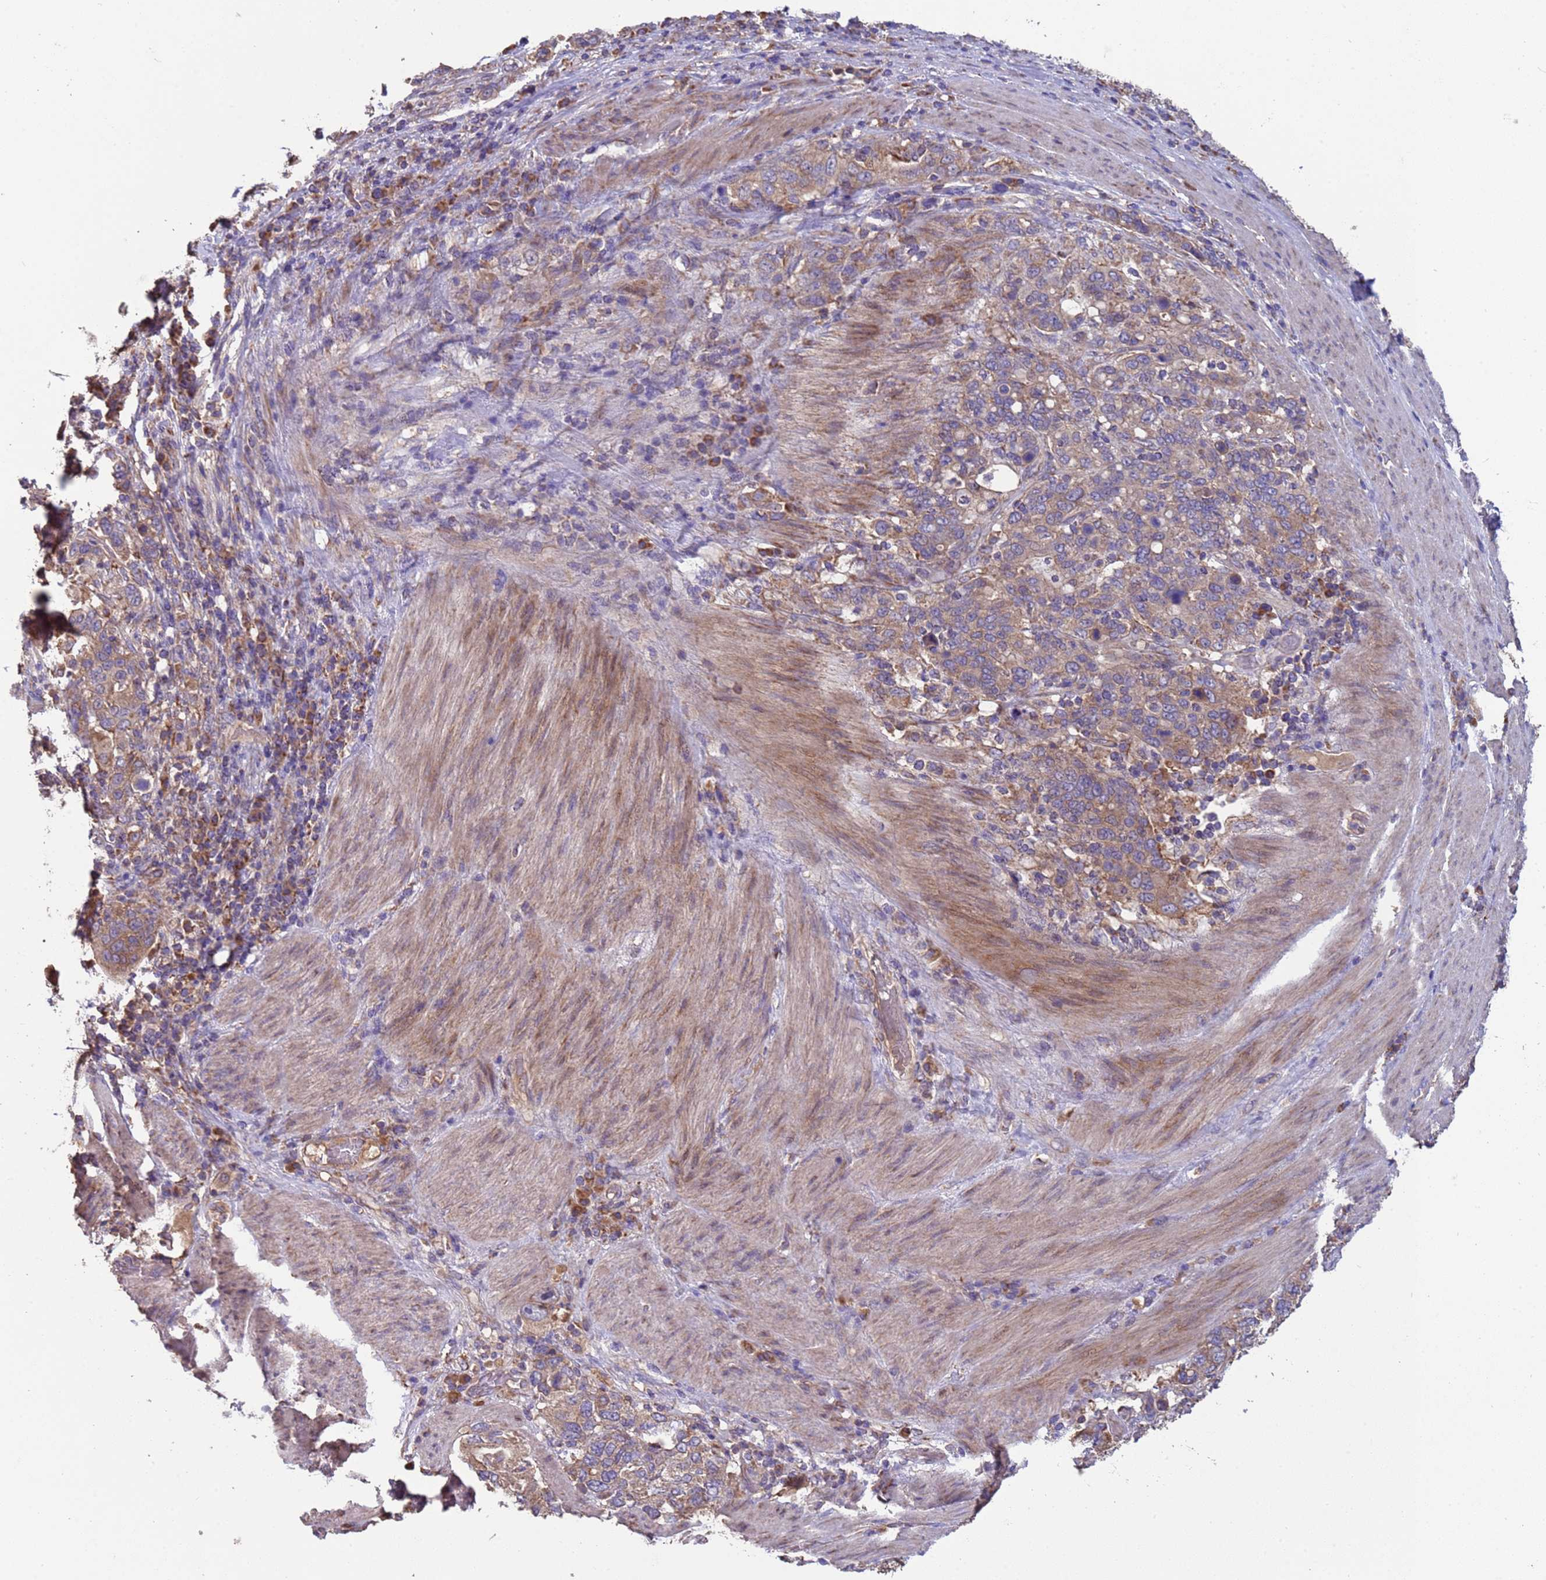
{"staining": {"intensity": "weak", "quantity": ">75%", "location": "cytoplasmic/membranous"}, "tissue": "stomach cancer", "cell_type": "Tumor cells", "image_type": "cancer", "snomed": [{"axis": "morphology", "description": "Adenocarcinoma, NOS"}, {"axis": "topography", "description": "Stomach, upper"}, {"axis": "topography", "description": "Stomach"}], "caption": "Brown immunohistochemical staining in human stomach cancer shows weak cytoplasmic/membranous staining in about >75% of tumor cells. (Brightfield microscopy of DAB IHC at high magnification).", "gene": "EEF1AKMT1", "patient": {"sex": "male", "age": 62}}